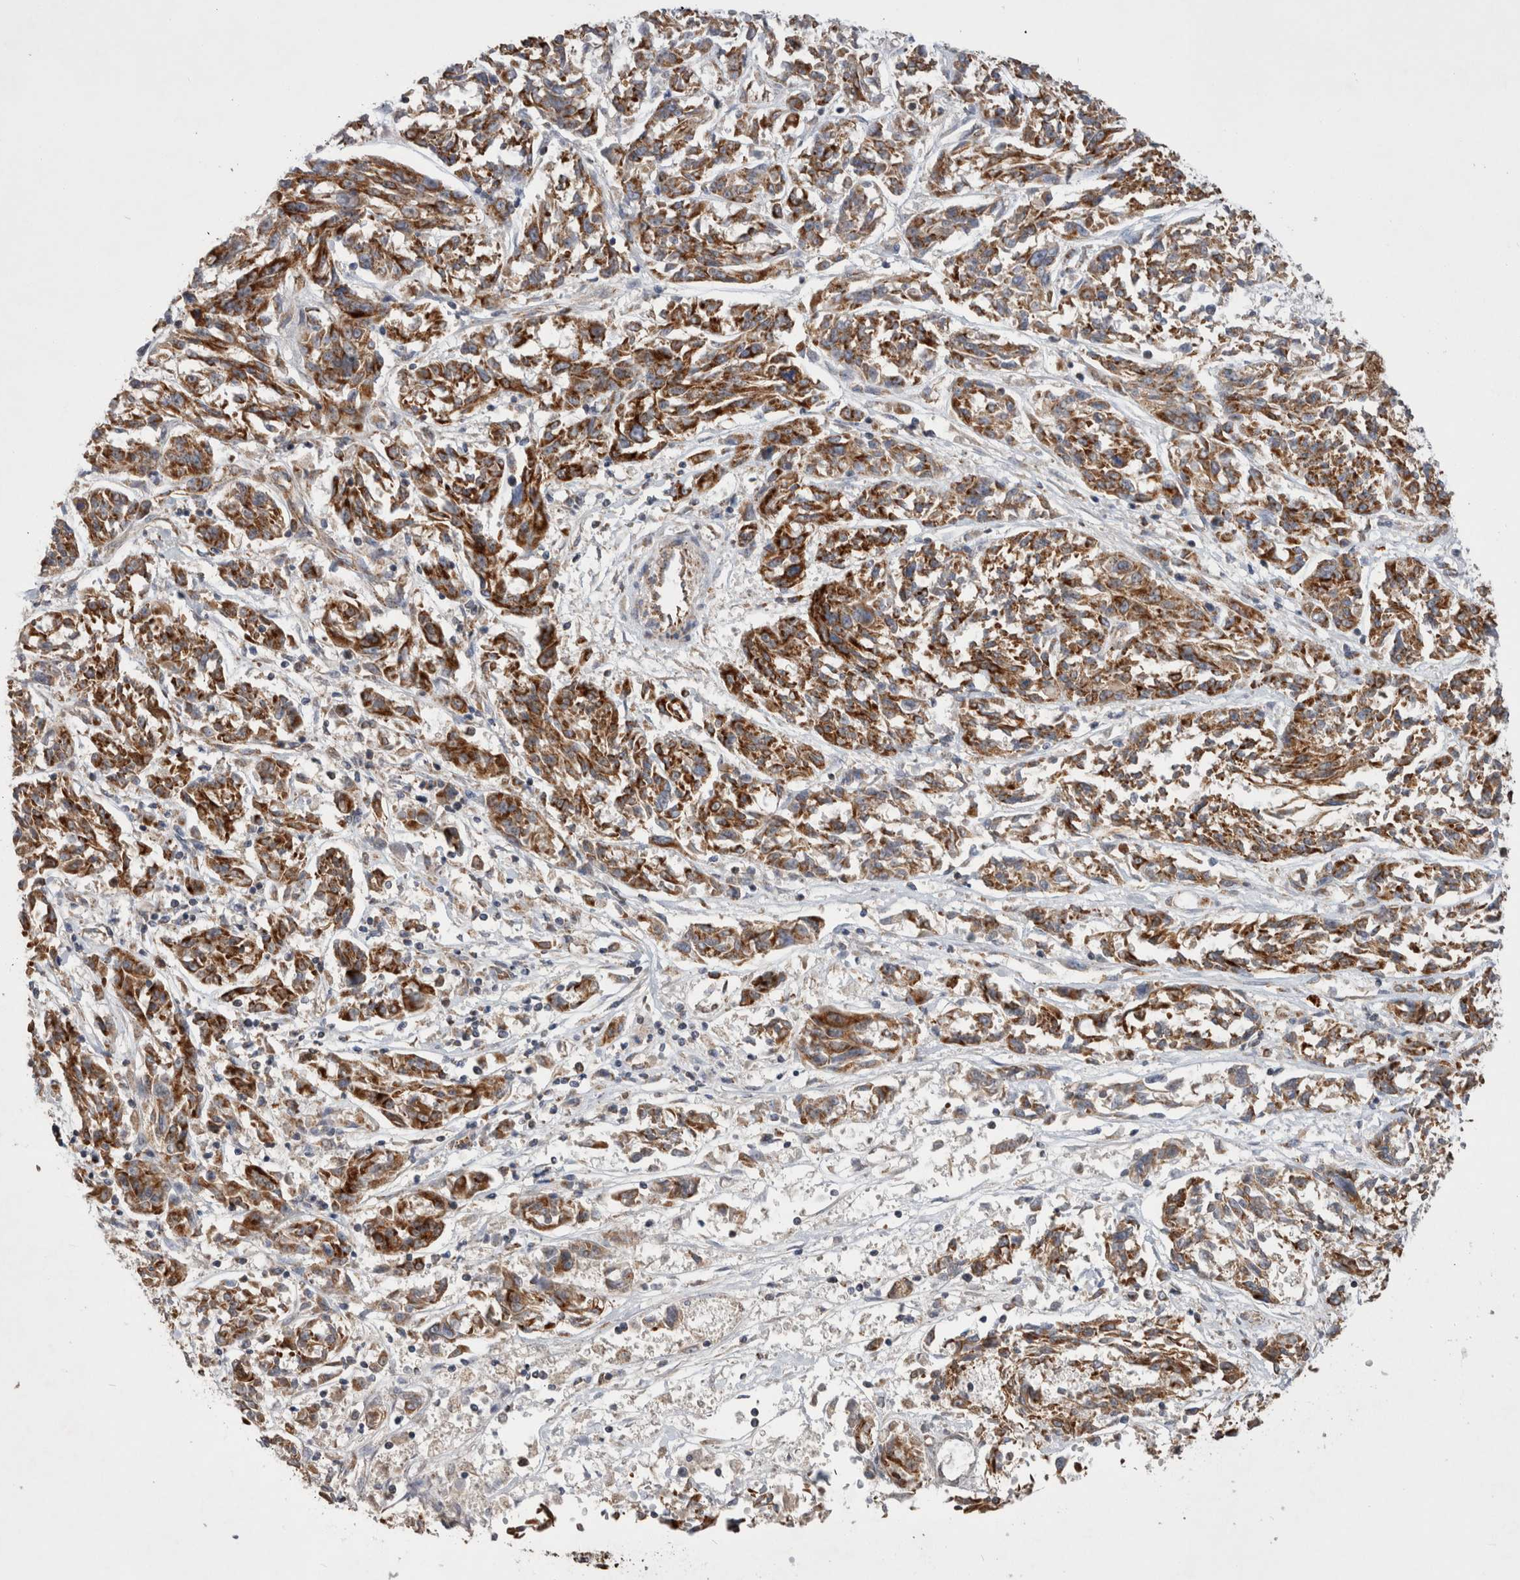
{"staining": {"intensity": "strong", "quantity": ">75%", "location": "cytoplasmic/membranous"}, "tissue": "melanoma", "cell_type": "Tumor cells", "image_type": "cancer", "snomed": [{"axis": "morphology", "description": "Malignant melanoma, NOS"}, {"axis": "topography", "description": "Skin"}], "caption": "High-magnification brightfield microscopy of melanoma stained with DAB (3,3'-diaminobenzidine) (brown) and counterstained with hematoxylin (blue). tumor cells exhibit strong cytoplasmic/membranous expression is identified in about>75% of cells.", "gene": "MRPL37", "patient": {"sex": "male", "age": 53}}